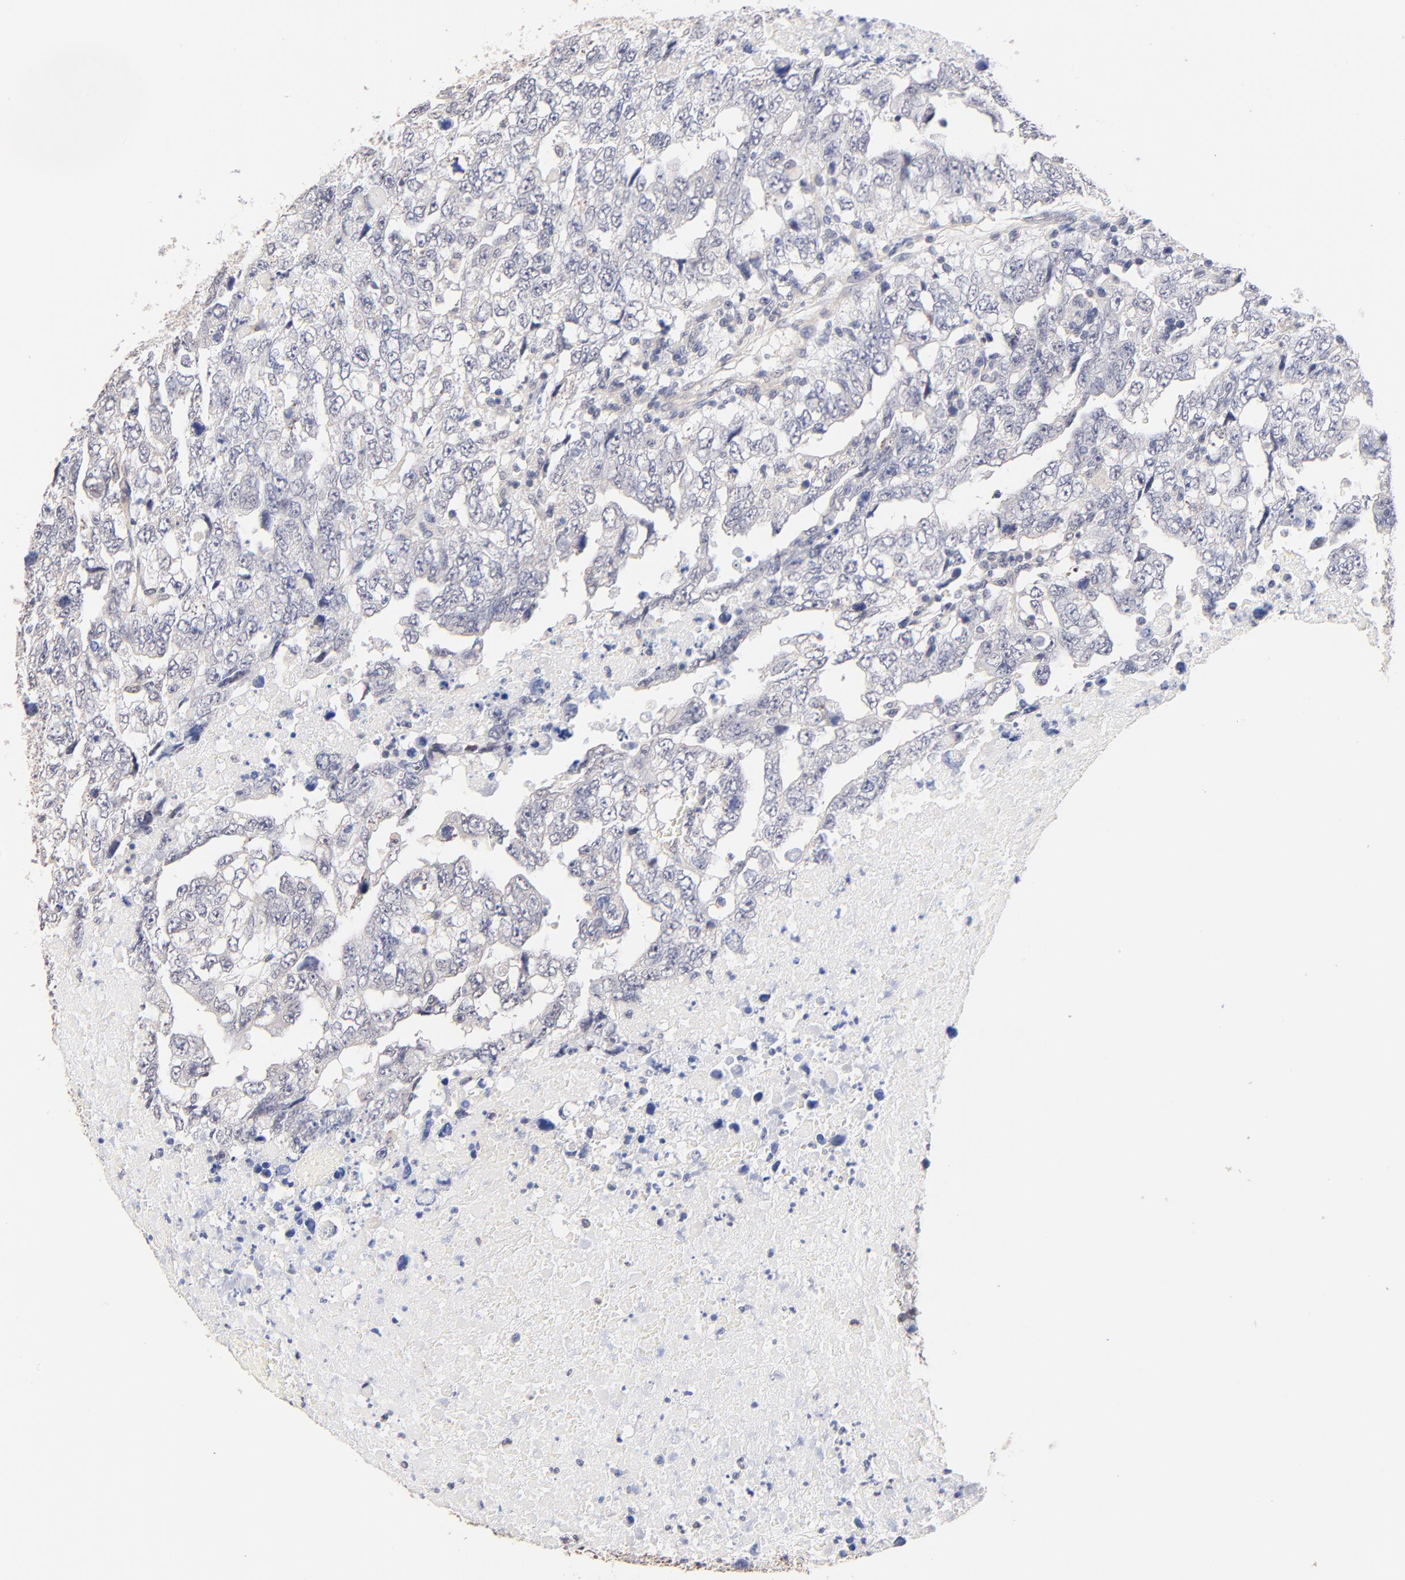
{"staining": {"intensity": "negative", "quantity": "none", "location": "none"}, "tissue": "testis cancer", "cell_type": "Tumor cells", "image_type": "cancer", "snomed": [{"axis": "morphology", "description": "Carcinoma, Embryonal, NOS"}, {"axis": "topography", "description": "Testis"}], "caption": "The histopathology image displays no significant positivity in tumor cells of testis embryonal carcinoma. The staining is performed using DAB brown chromogen with nuclei counter-stained in using hematoxylin.", "gene": "RIBC2", "patient": {"sex": "male", "age": 36}}